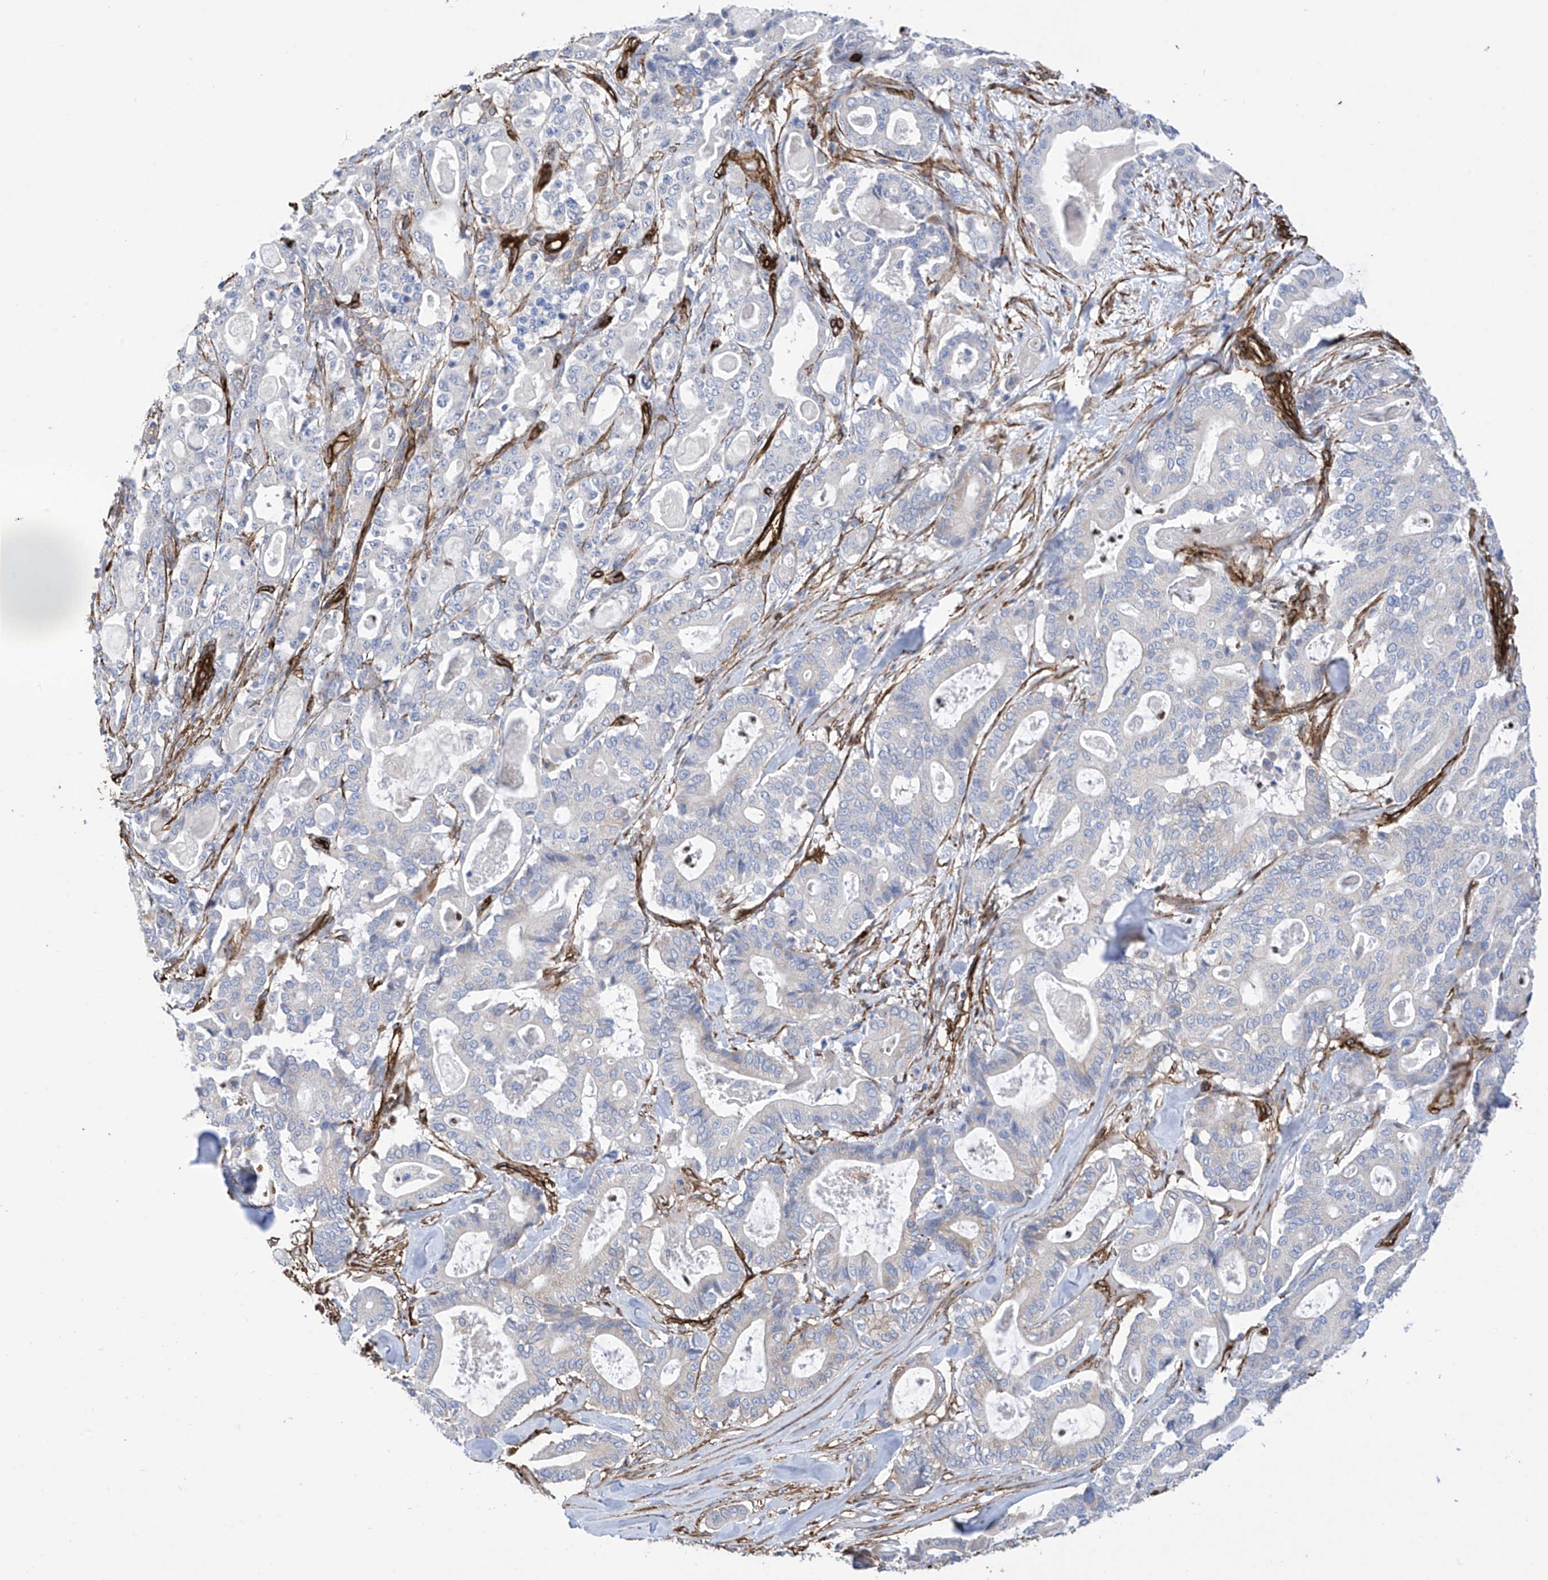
{"staining": {"intensity": "negative", "quantity": "none", "location": "none"}, "tissue": "pancreatic cancer", "cell_type": "Tumor cells", "image_type": "cancer", "snomed": [{"axis": "morphology", "description": "Adenocarcinoma, NOS"}, {"axis": "topography", "description": "Pancreas"}], "caption": "Histopathology image shows no significant protein expression in tumor cells of pancreatic cancer.", "gene": "UBTD1", "patient": {"sex": "male", "age": 63}}